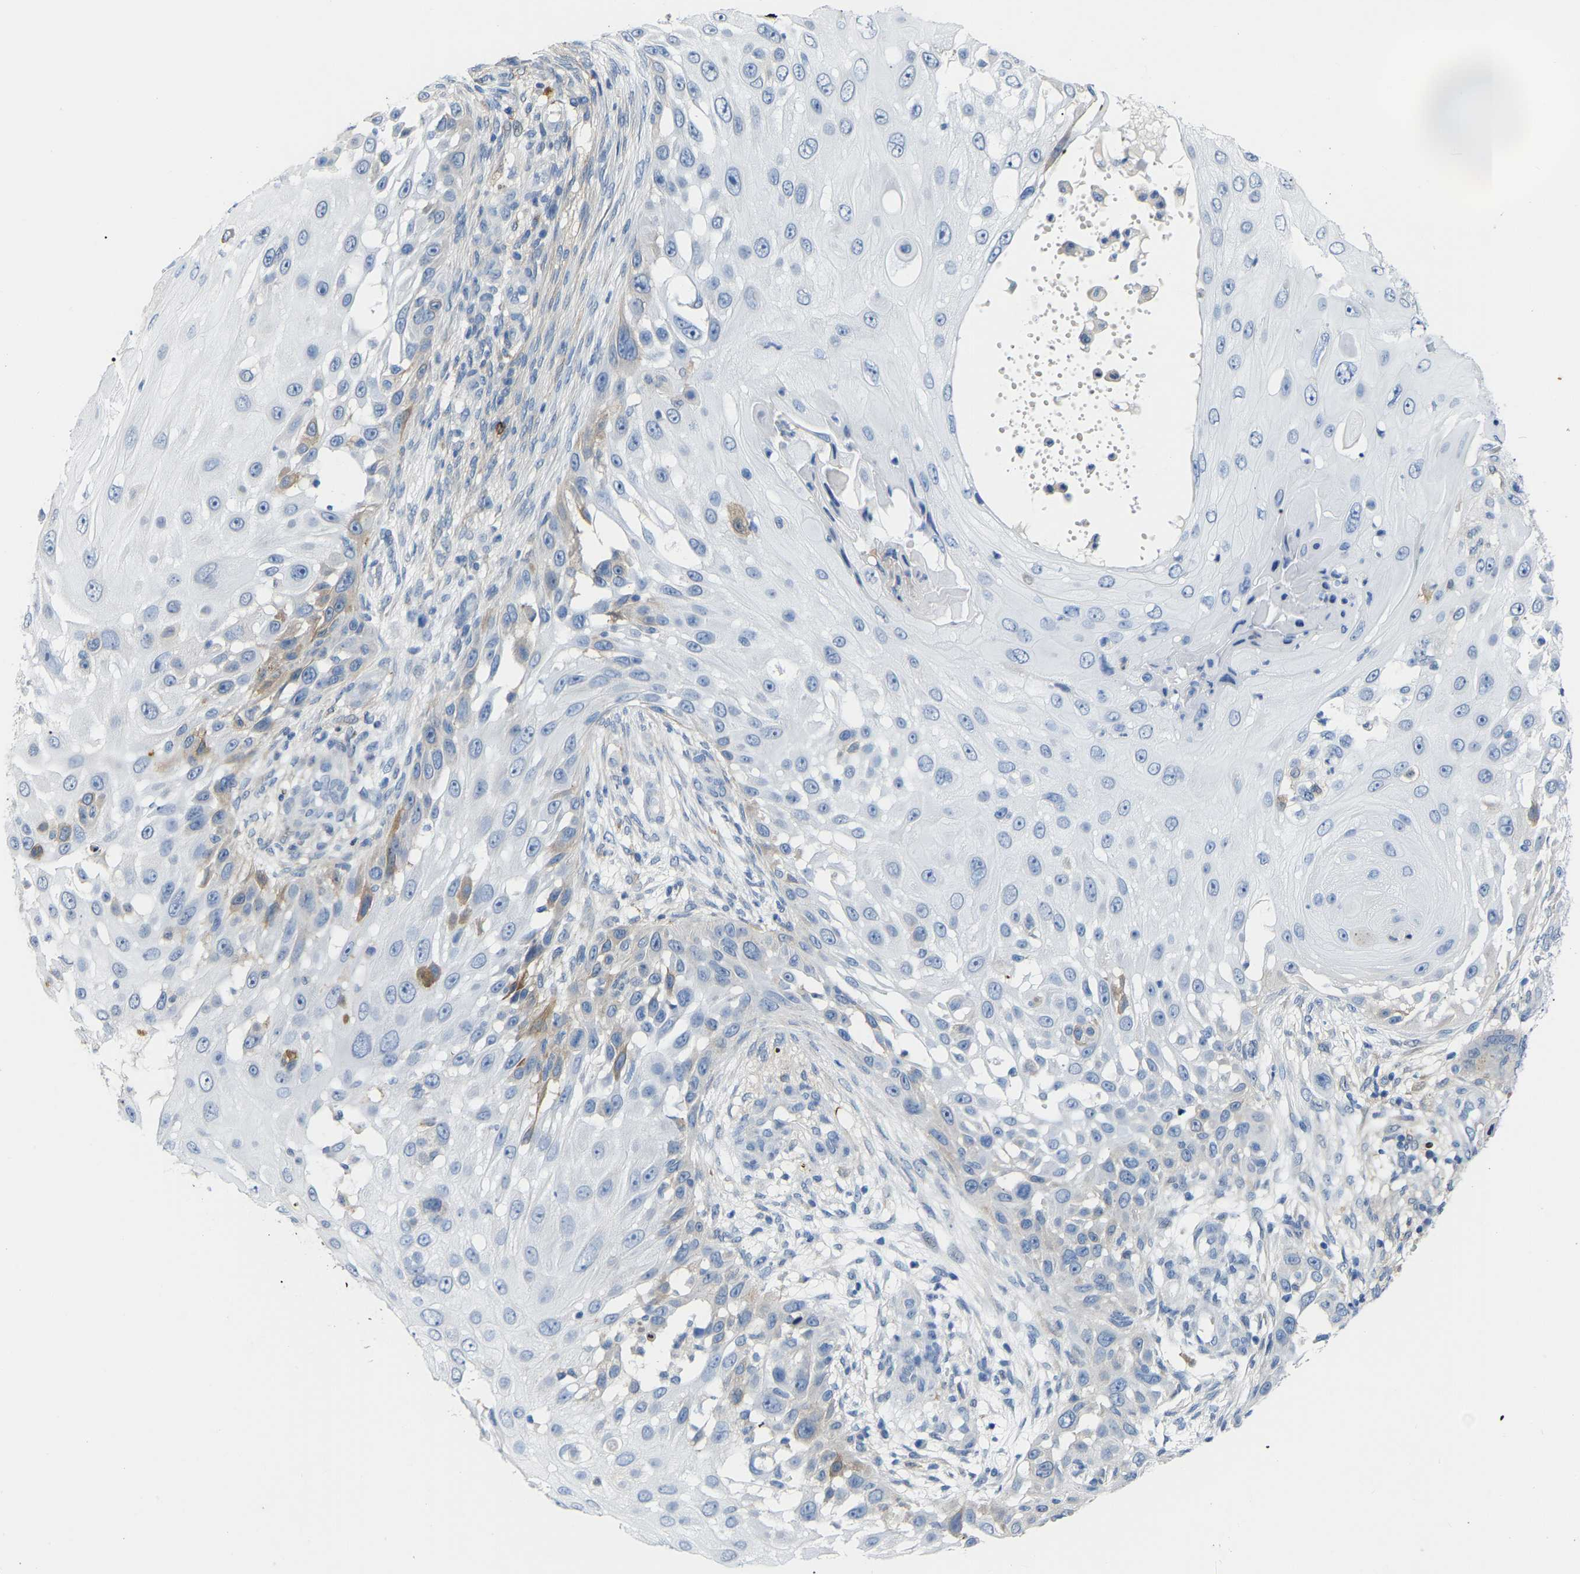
{"staining": {"intensity": "weak", "quantity": "<25%", "location": "cytoplasmic/membranous"}, "tissue": "skin cancer", "cell_type": "Tumor cells", "image_type": "cancer", "snomed": [{"axis": "morphology", "description": "Squamous cell carcinoma, NOS"}, {"axis": "topography", "description": "Skin"}], "caption": "IHC photomicrograph of human skin cancer stained for a protein (brown), which reveals no positivity in tumor cells.", "gene": "ABTB2", "patient": {"sex": "female", "age": 44}}